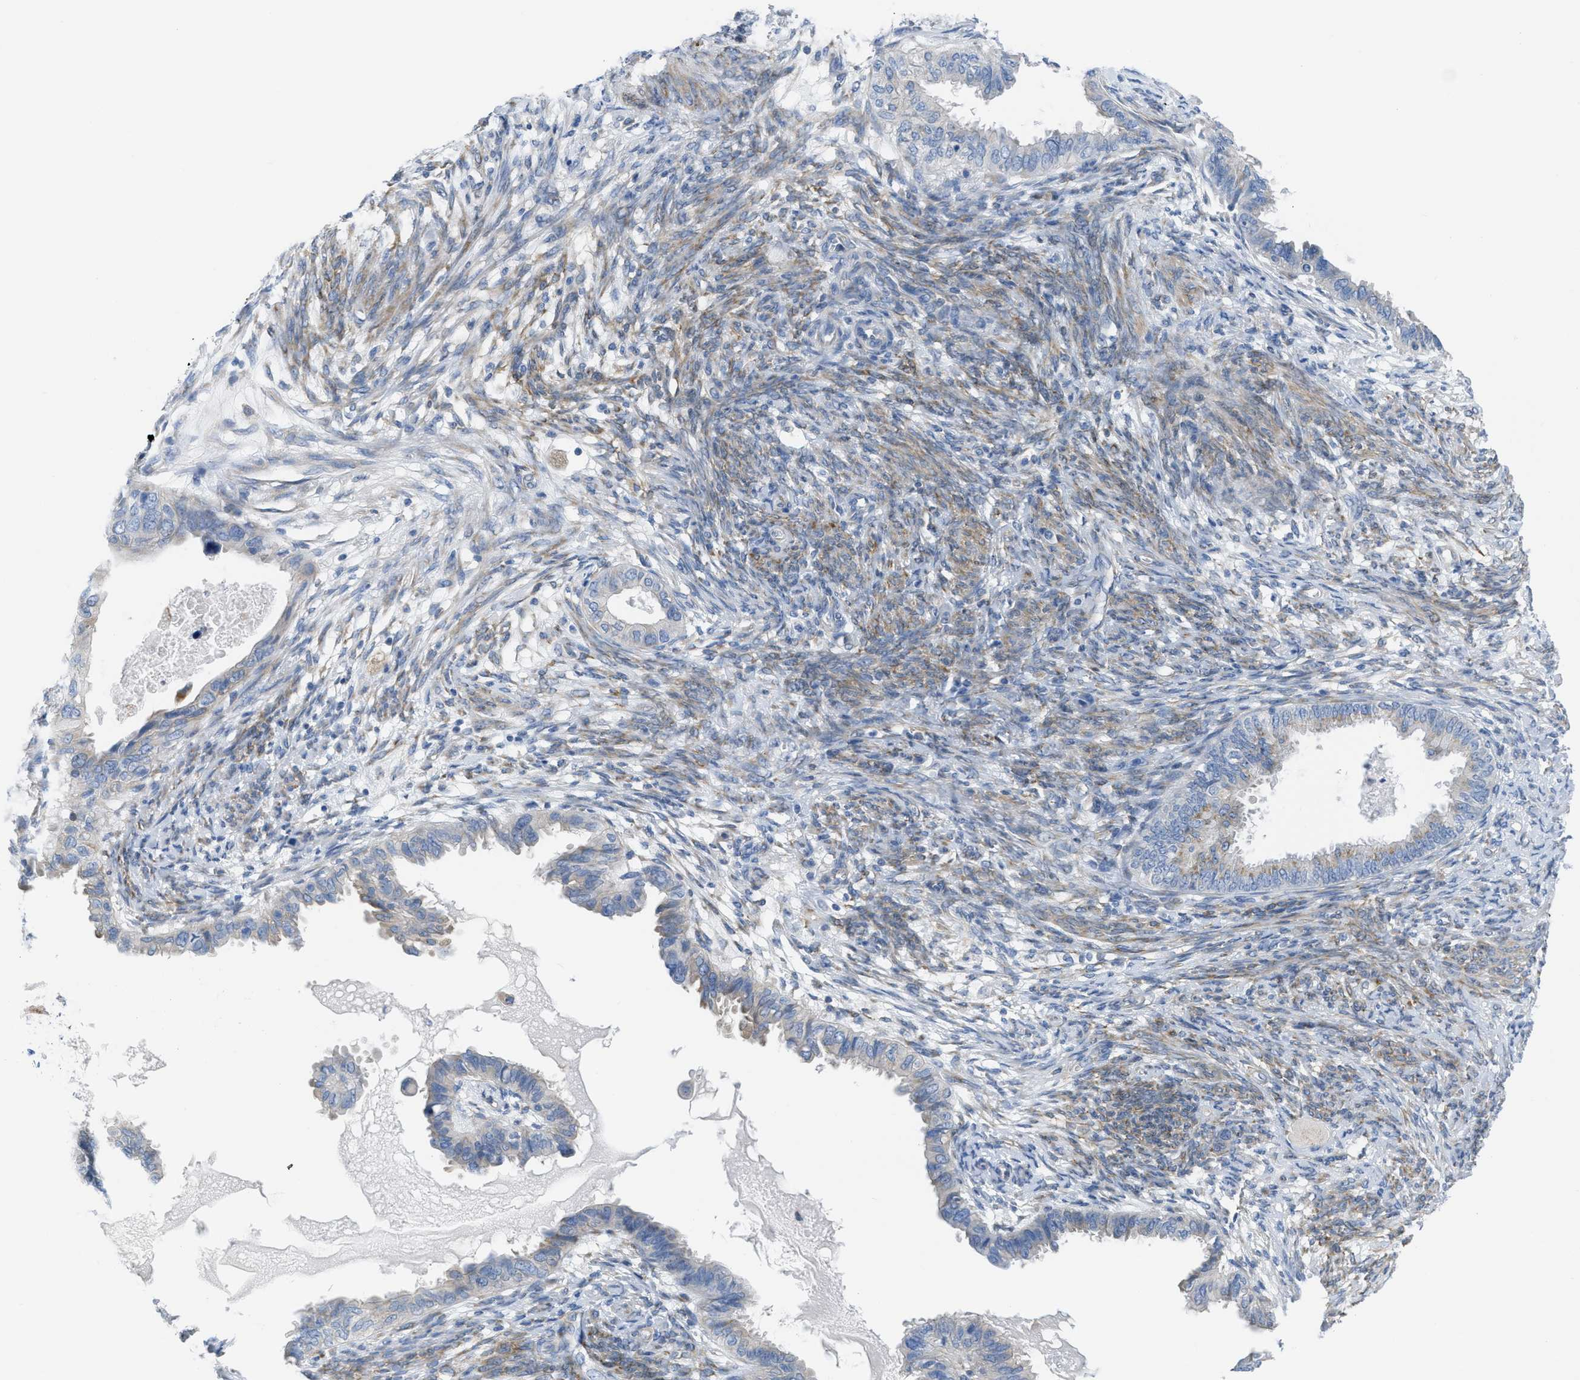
{"staining": {"intensity": "negative", "quantity": "none", "location": "none"}, "tissue": "cervical cancer", "cell_type": "Tumor cells", "image_type": "cancer", "snomed": [{"axis": "morphology", "description": "Normal tissue, NOS"}, {"axis": "morphology", "description": "Adenocarcinoma, NOS"}, {"axis": "topography", "description": "Cervix"}, {"axis": "topography", "description": "Endometrium"}], "caption": "The photomicrograph exhibits no staining of tumor cells in adenocarcinoma (cervical).", "gene": "ASGR1", "patient": {"sex": "female", "age": 86}}